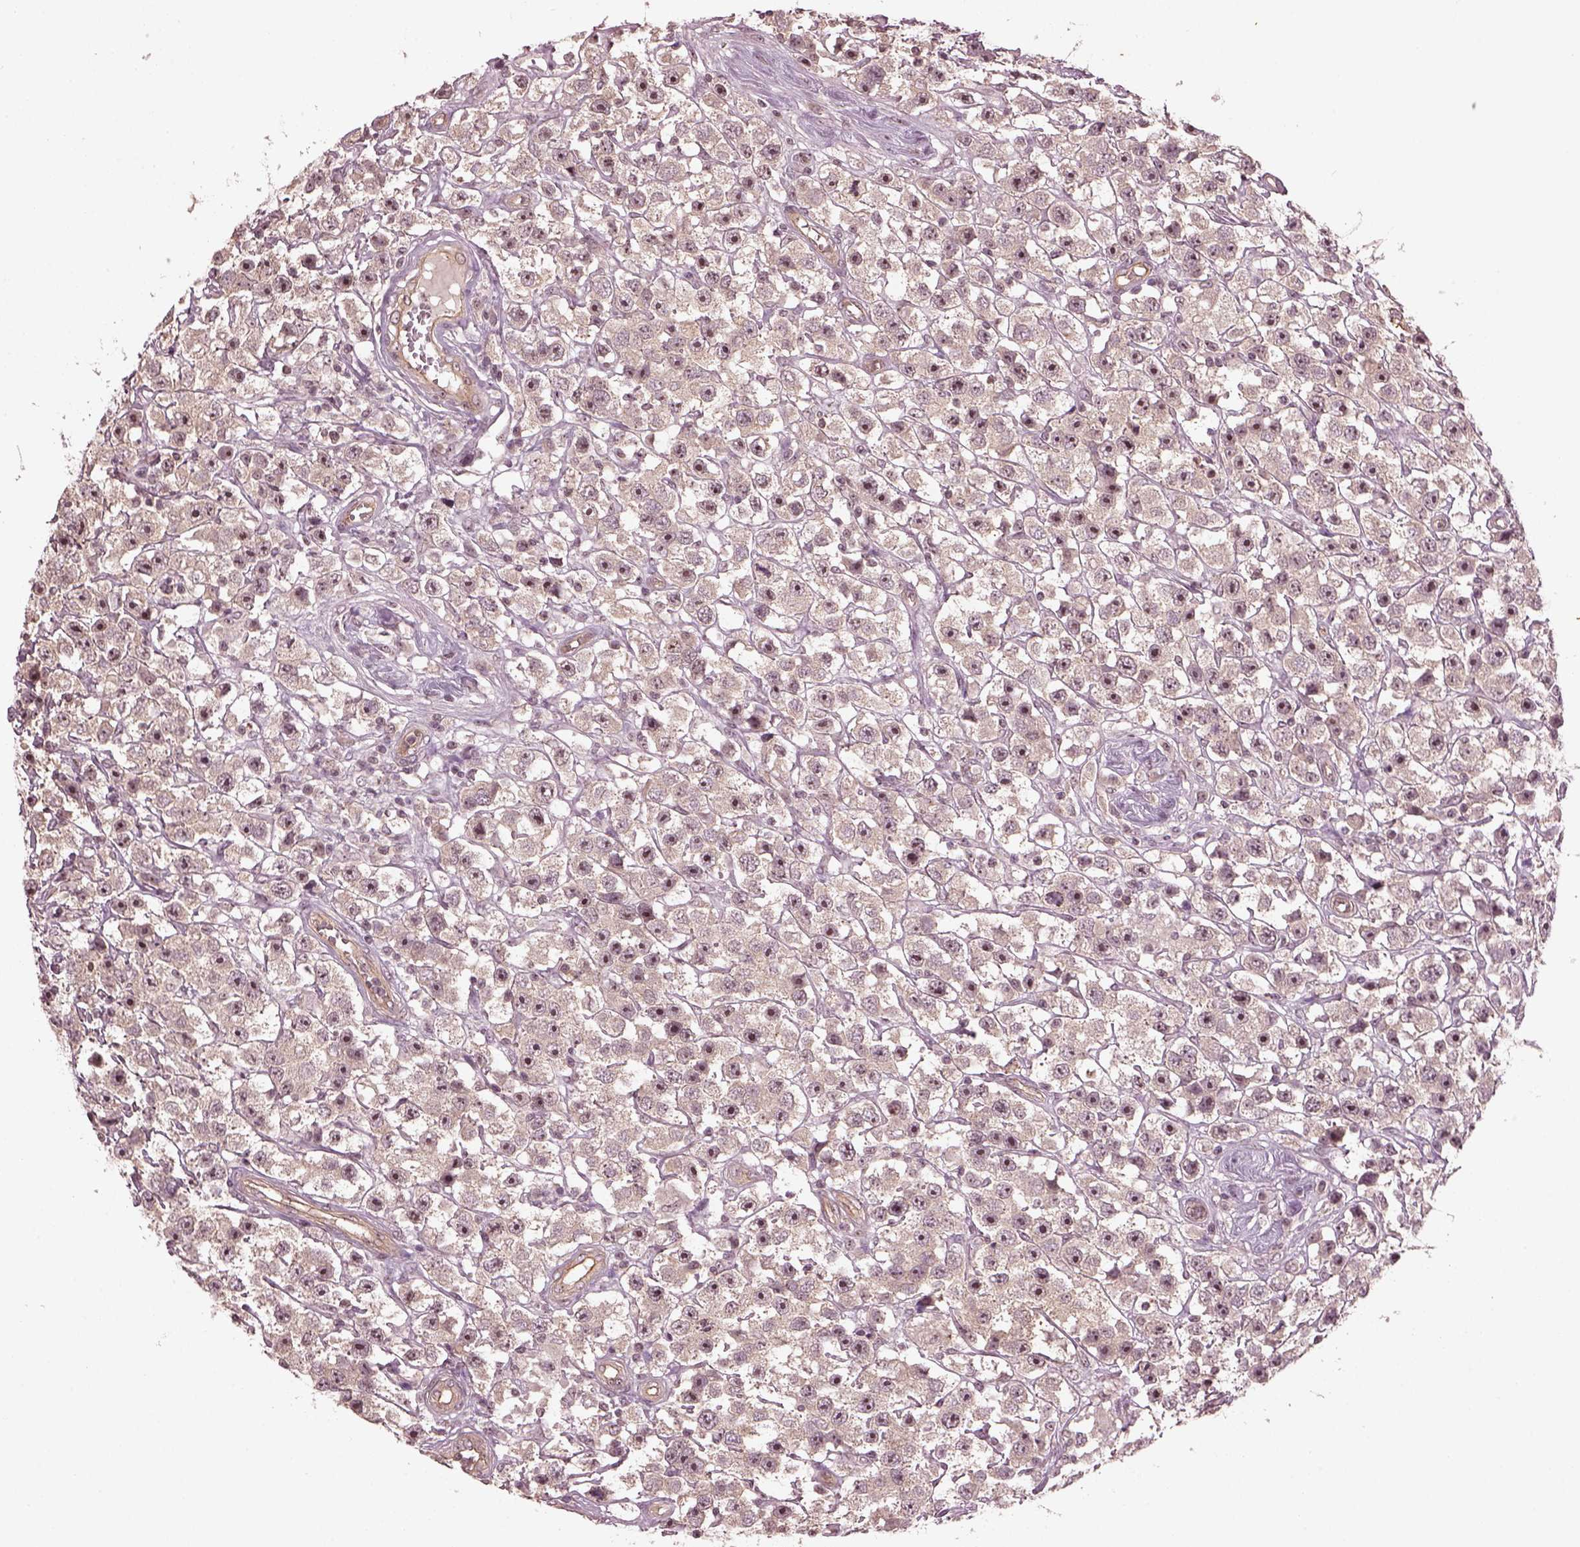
{"staining": {"intensity": "weak", "quantity": "25%-75%", "location": "nuclear"}, "tissue": "testis cancer", "cell_type": "Tumor cells", "image_type": "cancer", "snomed": [{"axis": "morphology", "description": "Seminoma, NOS"}, {"axis": "topography", "description": "Testis"}], "caption": "A high-resolution micrograph shows immunohistochemistry (IHC) staining of testis seminoma, which shows weak nuclear staining in about 25%-75% of tumor cells.", "gene": "GNRH1", "patient": {"sex": "male", "age": 45}}